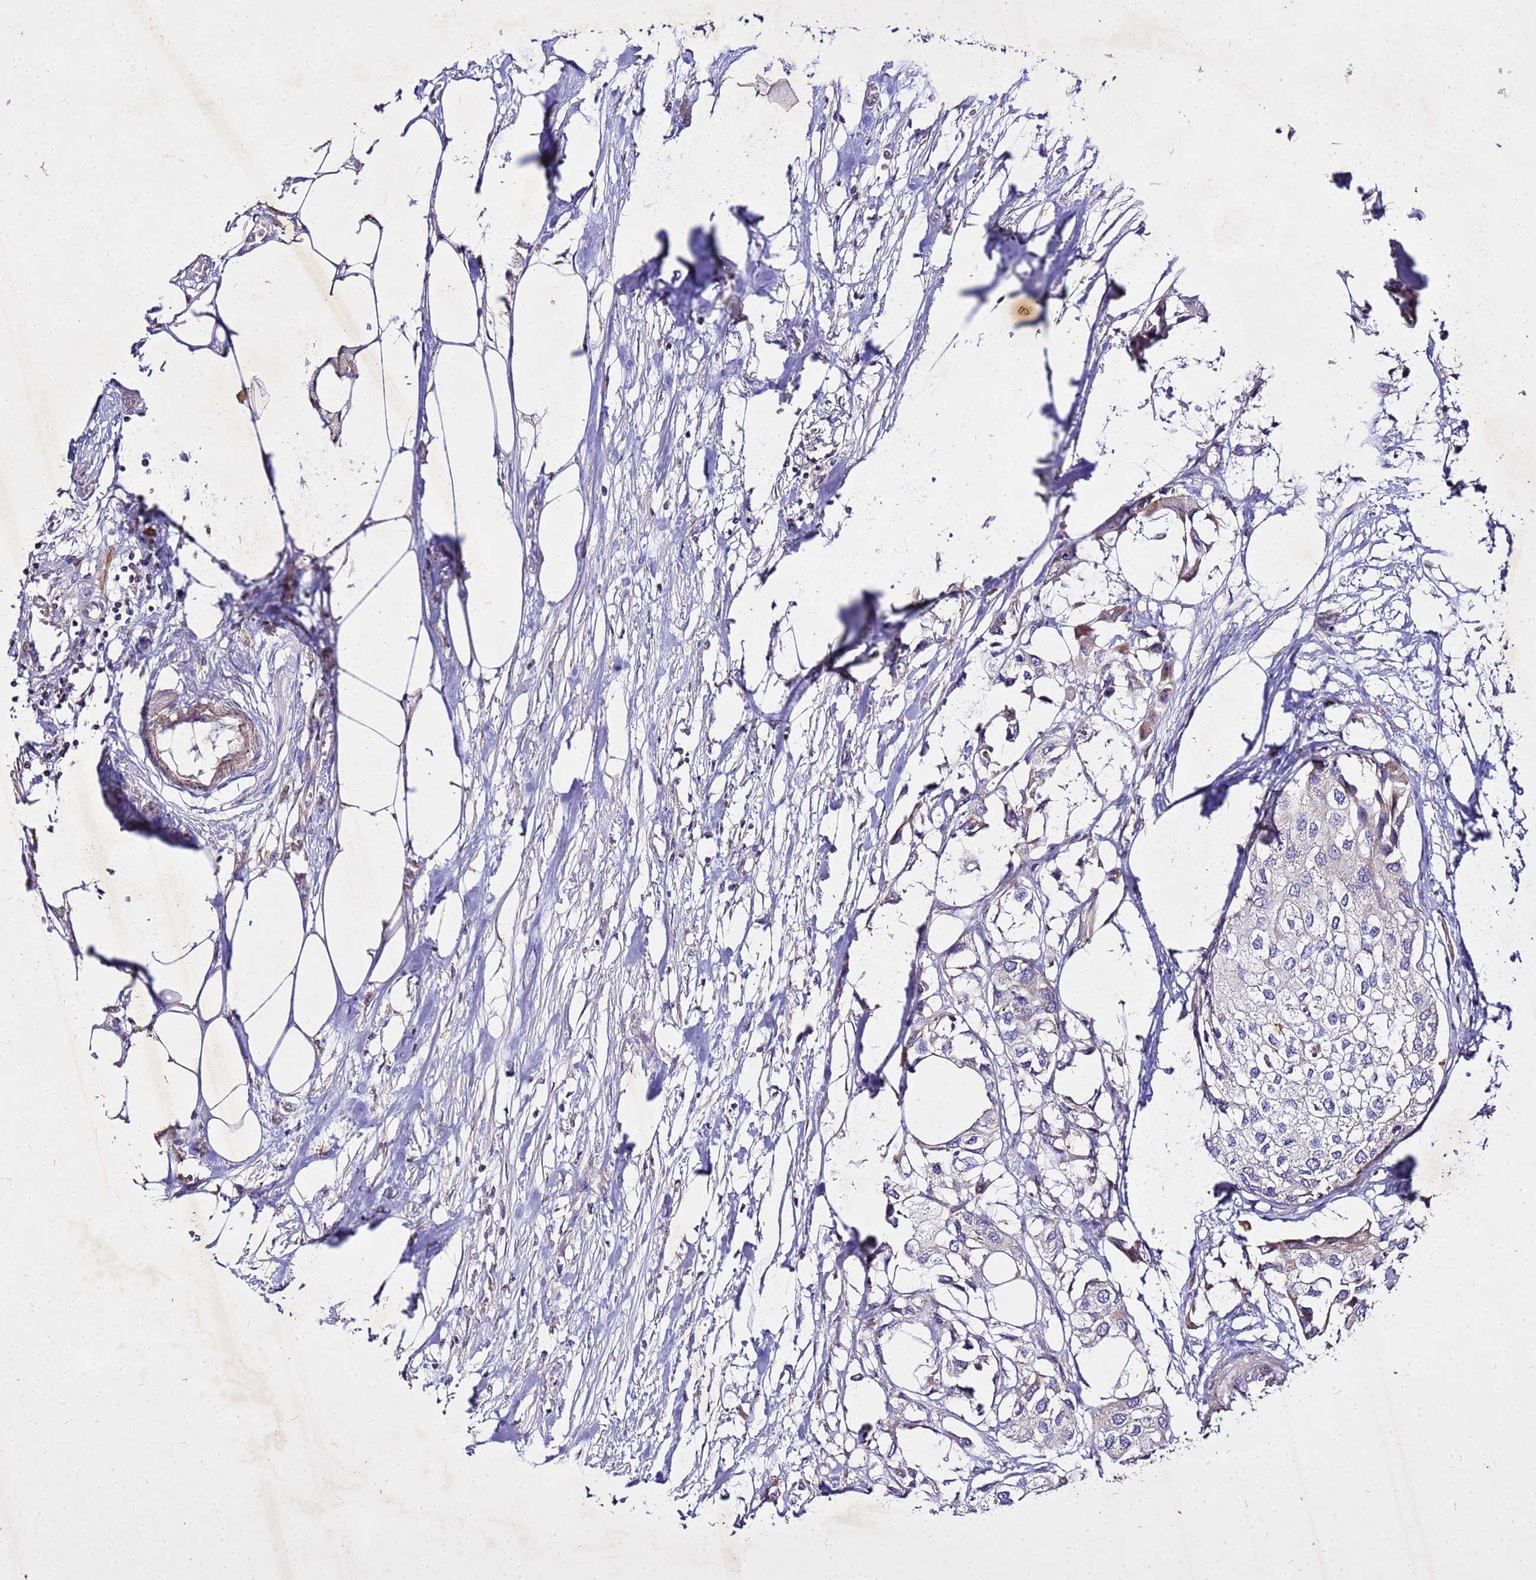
{"staining": {"intensity": "negative", "quantity": "none", "location": "none"}, "tissue": "urothelial cancer", "cell_type": "Tumor cells", "image_type": "cancer", "snomed": [{"axis": "morphology", "description": "Urothelial carcinoma, High grade"}, {"axis": "topography", "description": "Urinary bladder"}], "caption": "Immunohistochemistry photomicrograph of human high-grade urothelial carcinoma stained for a protein (brown), which reveals no expression in tumor cells.", "gene": "COX14", "patient": {"sex": "male", "age": 64}}